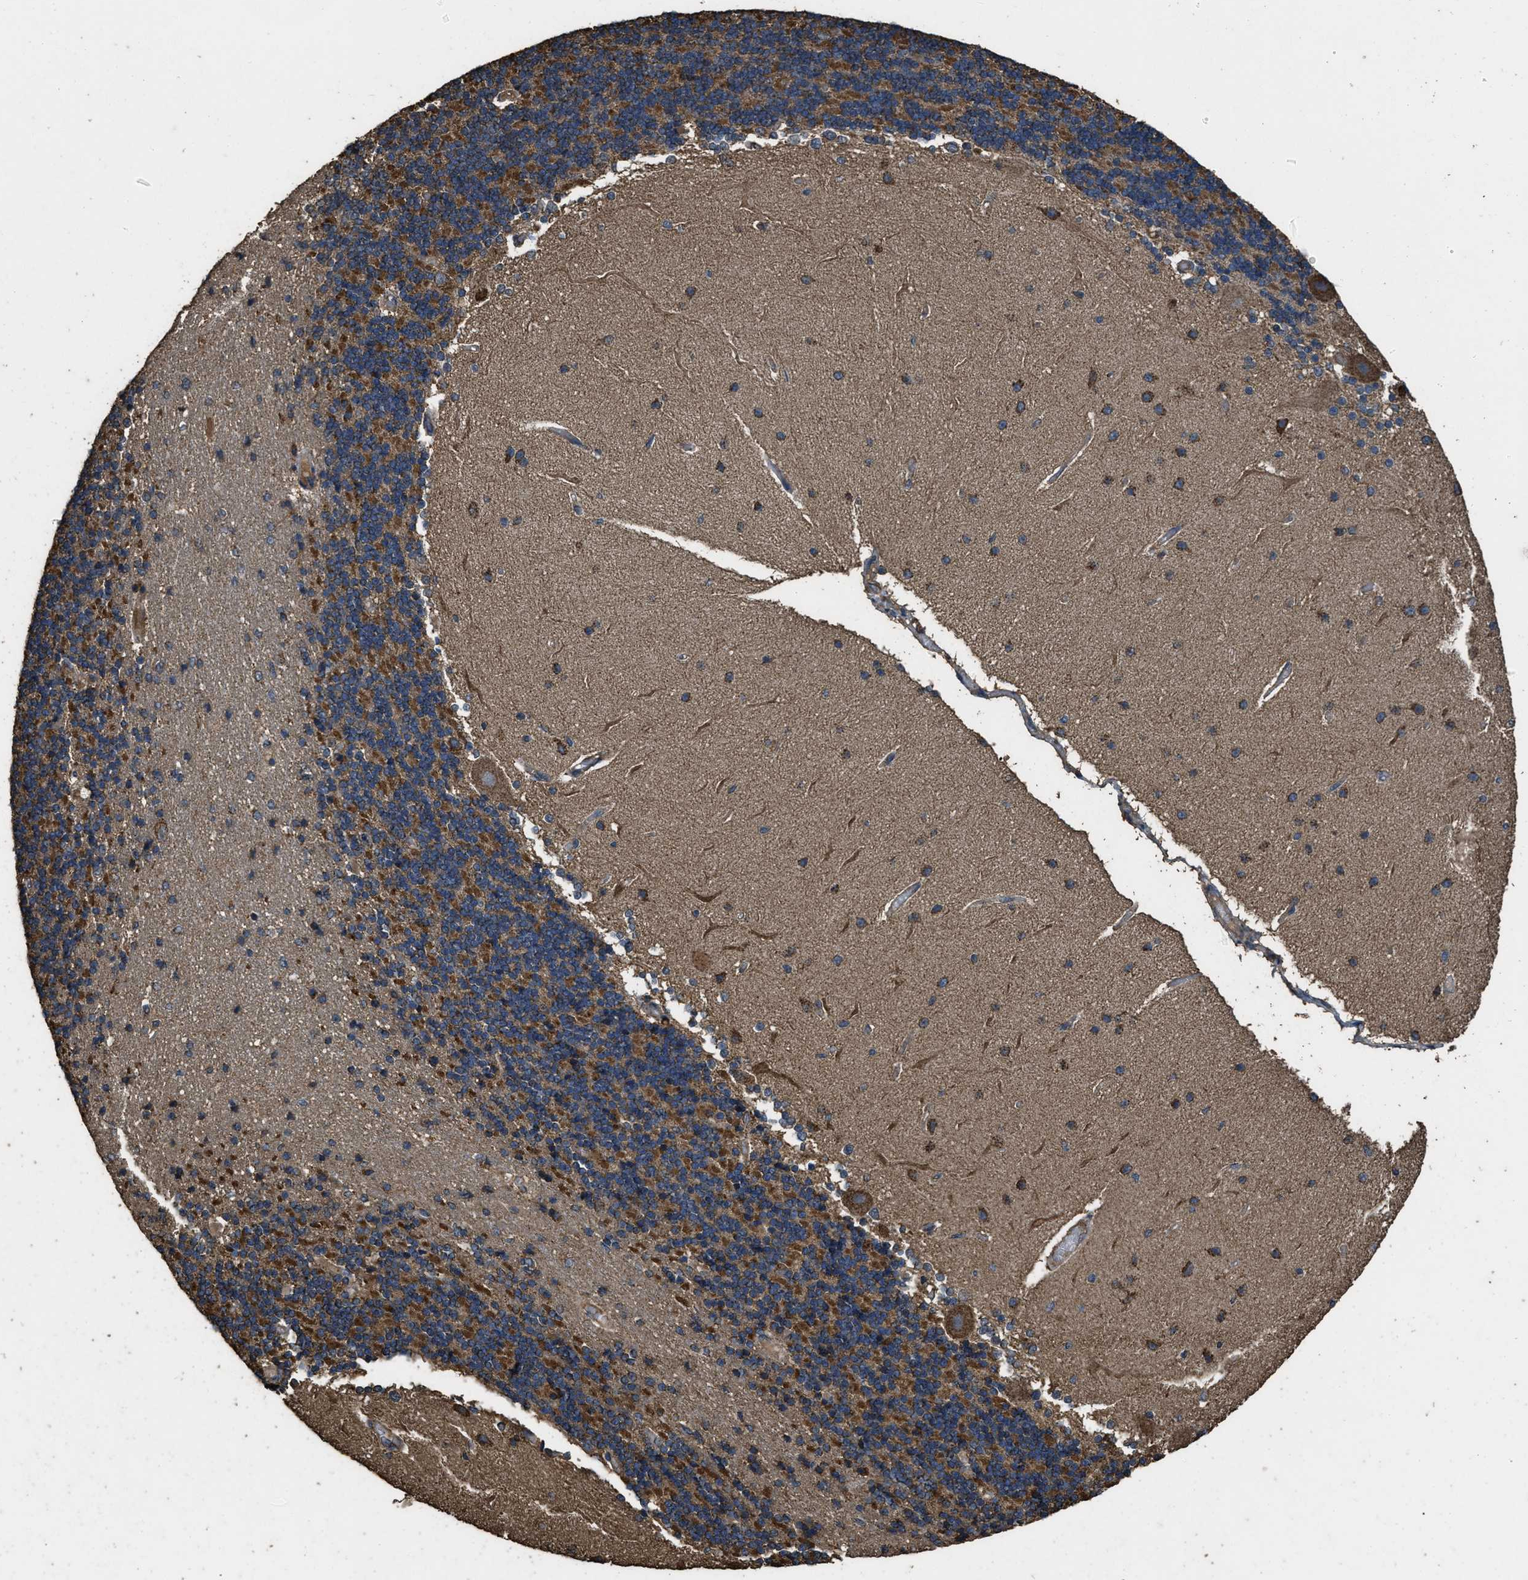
{"staining": {"intensity": "moderate", "quantity": ">75%", "location": "cytoplasmic/membranous"}, "tissue": "cerebellum", "cell_type": "Cells in granular layer", "image_type": "normal", "snomed": [{"axis": "morphology", "description": "Normal tissue, NOS"}, {"axis": "topography", "description": "Cerebellum"}], "caption": "A high-resolution micrograph shows IHC staining of normal cerebellum, which exhibits moderate cytoplasmic/membranous positivity in approximately >75% of cells in granular layer. (DAB (3,3'-diaminobenzidine) = brown stain, brightfield microscopy at high magnification).", "gene": "CYRIA", "patient": {"sex": "female", "age": 54}}